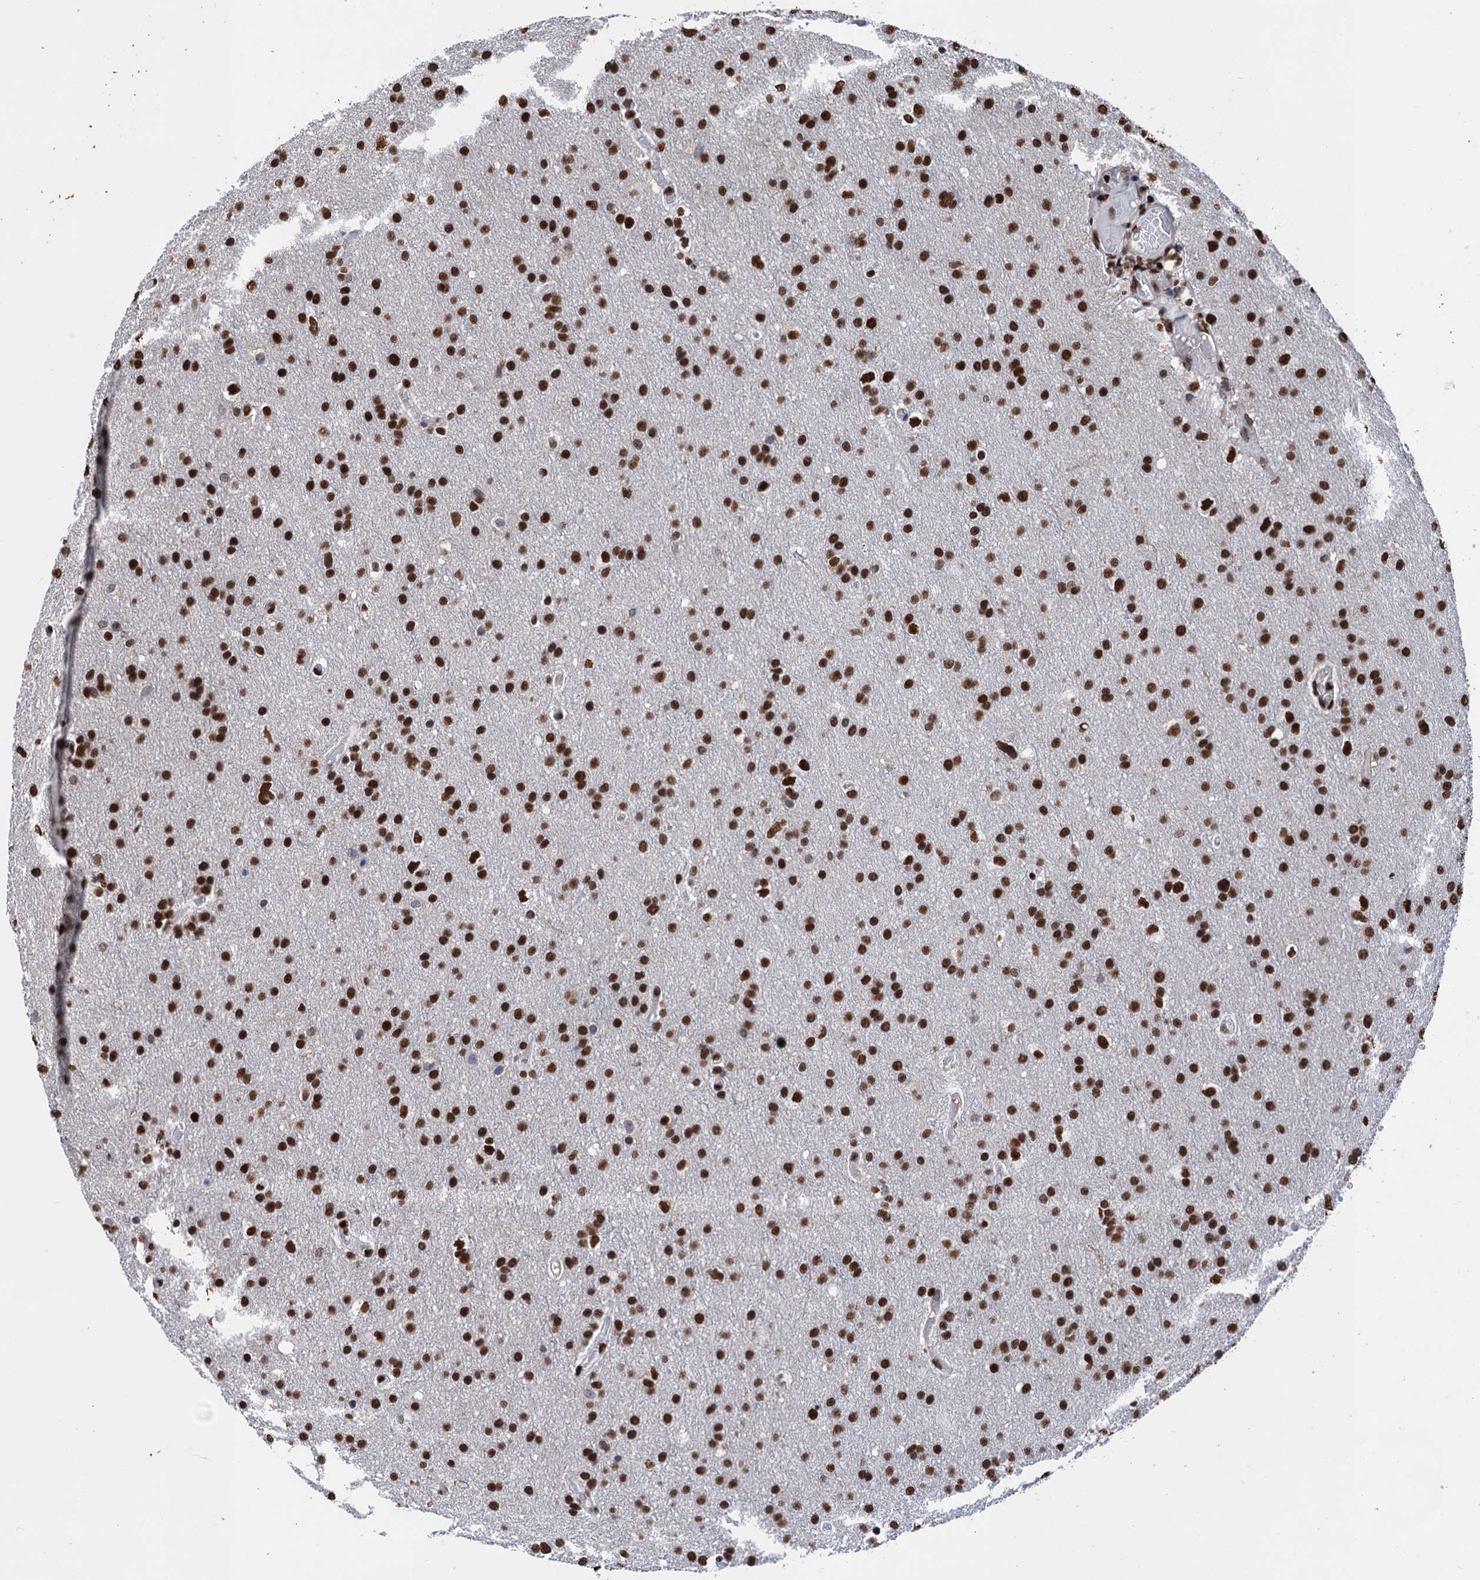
{"staining": {"intensity": "strong", "quantity": ">75%", "location": "nuclear"}, "tissue": "glioma", "cell_type": "Tumor cells", "image_type": "cancer", "snomed": [{"axis": "morphology", "description": "Glioma, malignant, High grade"}, {"axis": "topography", "description": "Cerebral cortex"}], "caption": "Tumor cells show high levels of strong nuclear positivity in about >75% of cells in glioma. (brown staining indicates protein expression, while blue staining denotes nuclei).", "gene": "UBA2", "patient": {"sex": "female", "age": 36}}